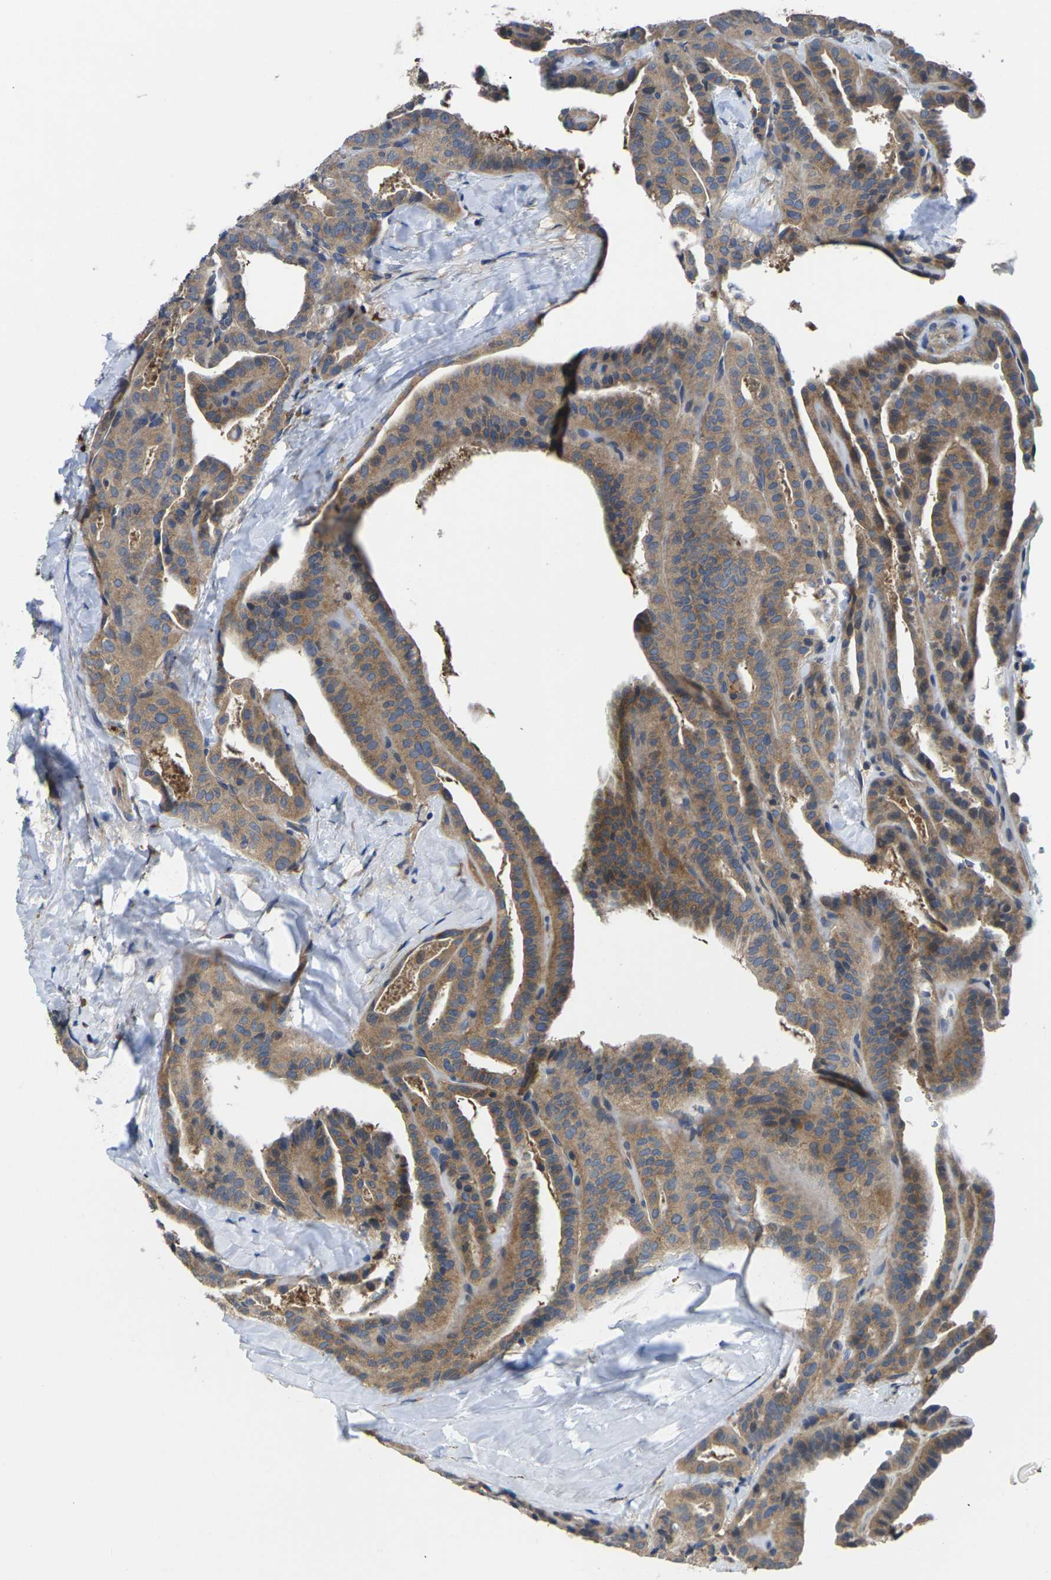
{"staining": {"intensity": "moderate", "quantity": ">75%", "location": "cytoplasmic/membranous"}, "tissue": "thyroid cancer", "cell_type": "Tumor cells", "image_type": "cancer", "snomed": [{"axis": "morphology", "description": "Papillary adenocarcinoma, NOS"}, {"axis": "topography", "description": "Thyroid gland"}], "caption": "Immunohistochemistry (IHC) staining of papillary adenocarcinoma (thyroid), which shows medium levels of moderate cytoplasmic/membranous positivity in about >75% of tumor cells indicating moderate cytoplasmic/membranous protein staining. The staining was performed using DAB (3,3'-diaminobenzidine) (brown) for protein detection and nuclei were counterstained in hematoxylin (blue).", "gene": "TMCC2", "patient": {"sex": "male", "age": 77}}